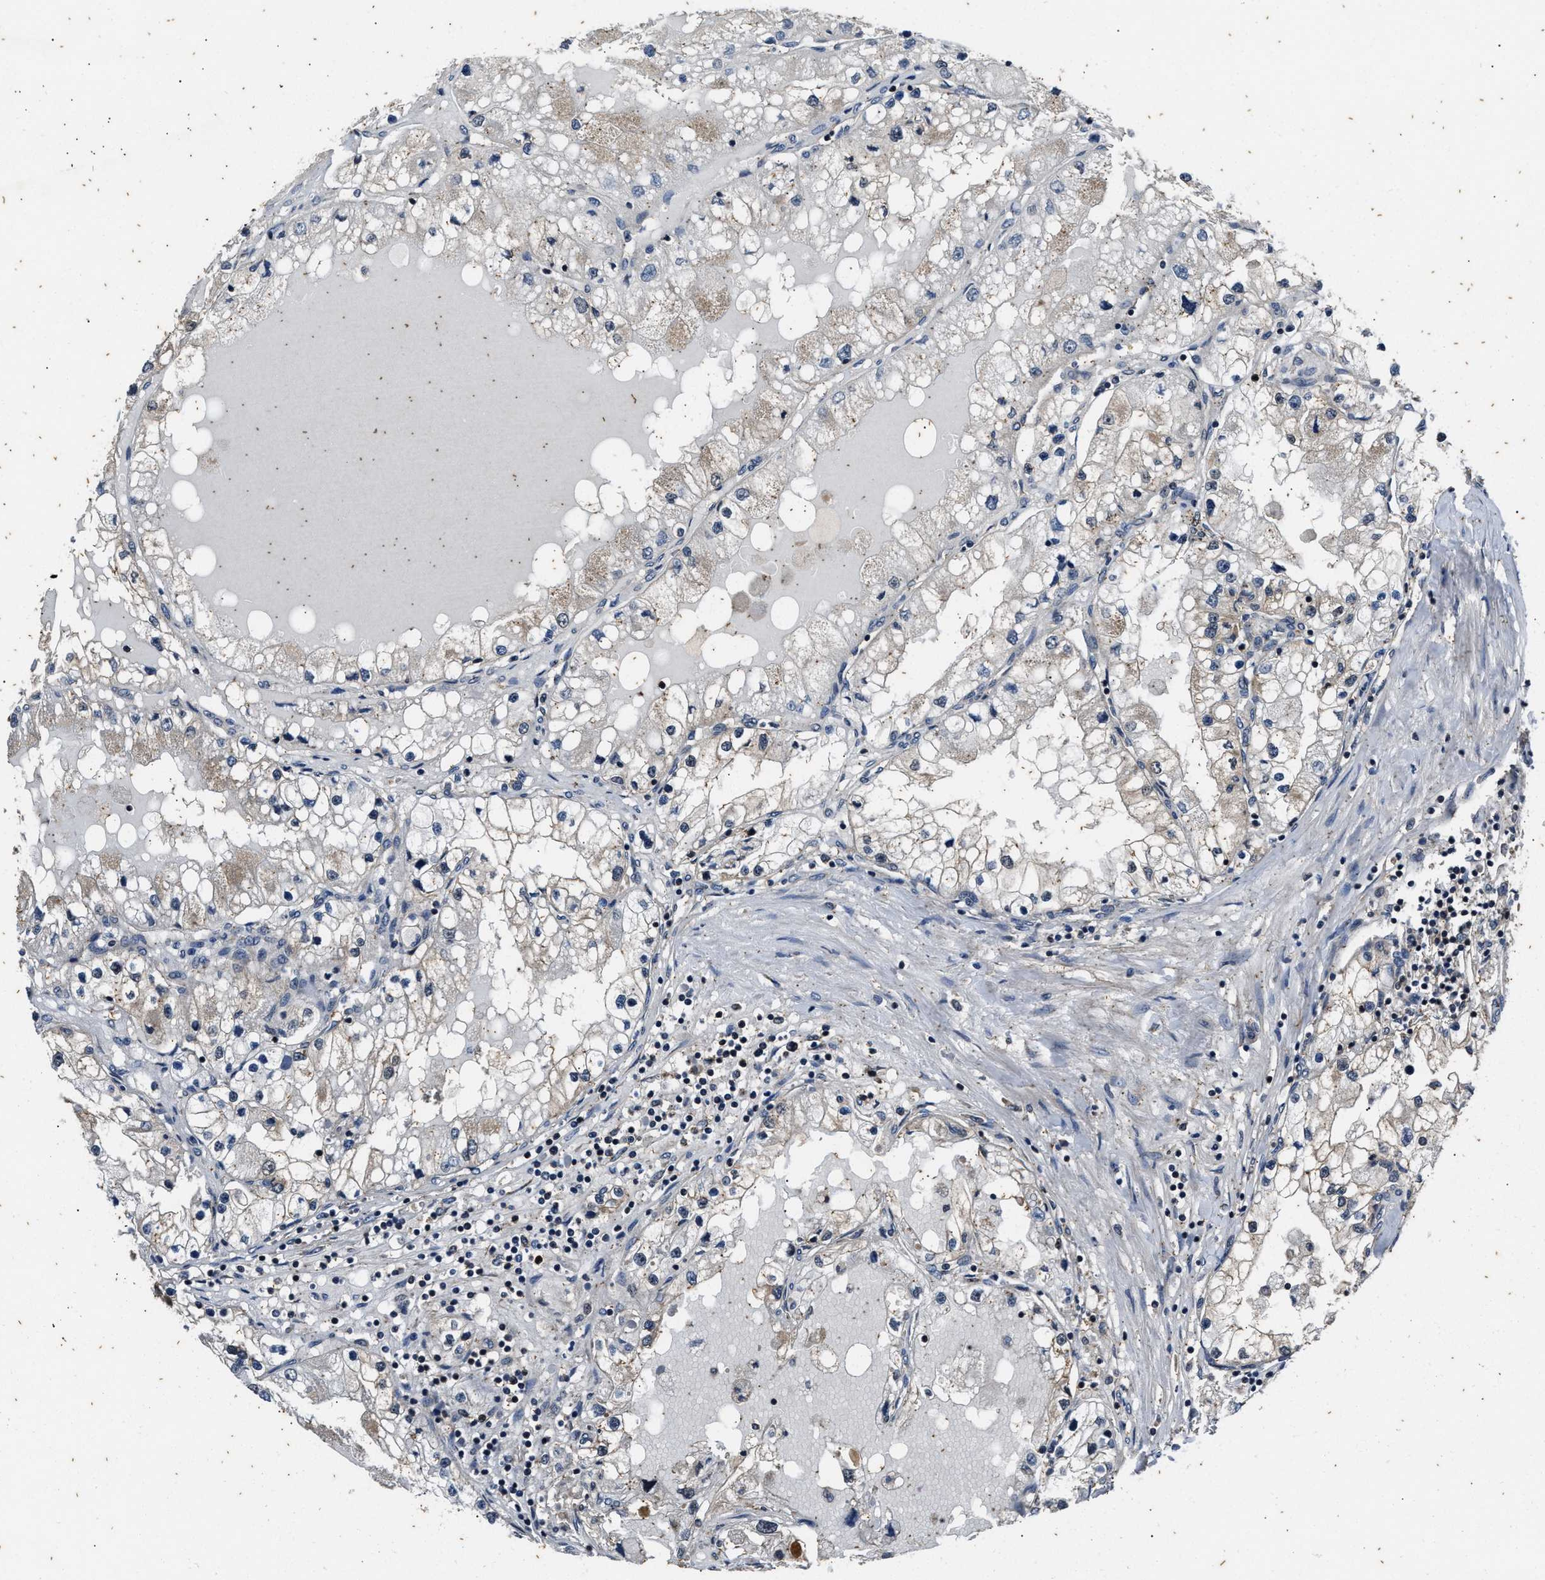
{"staining": {"intensity": "weak", "quantity": "<25%", "location": "cytoplasmic/membranous"}, "tissue": "renal cancer", "cell_type": "Tumor cells", "image_type": "cancer", "snomed": [{"axis": "morphology", "description": "Adenocarcinoma, NOS"}, {"axis": "topography", "description": "Kidney"}], "caption": "Tumor cells are negative for protein expression in human renal cancer (adenocarcinoma).", "gene": "PTPN7", "patient": {"sex": "male", "age": 68}}